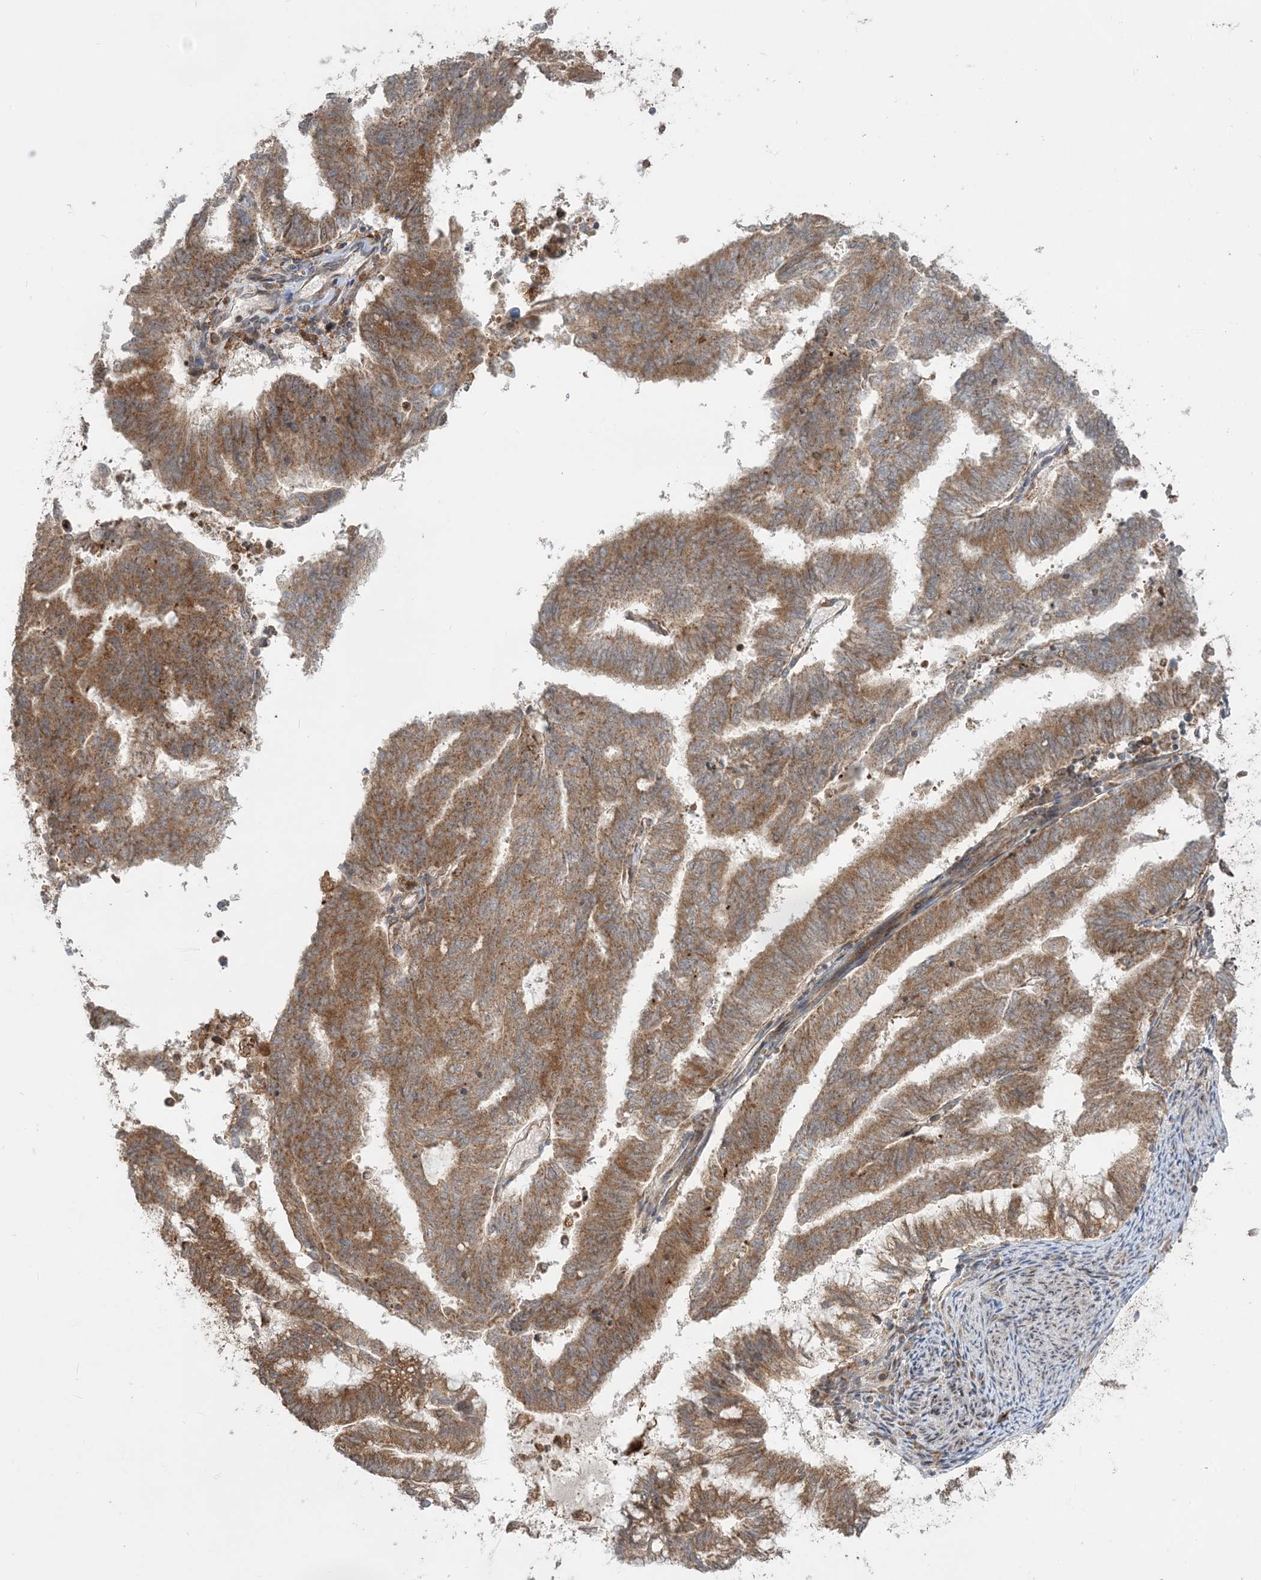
{"staining": {"intensity": "strong", "quantity": ">75%", "location": "cytoplasmic/membranous"}, "tissue": "endometrial cancer", "cell_type": "Tumor cells", "image_type": "cancer", "snomed": [{"axis": "morphology", "description": "Adenocarcinoma, NOS"}, {"axis": "topography", "description": "Endometrium"}], "caption": "A high amount of strong cytoplasmic/membranous staining is present in approximately >75% of tumor cells in endometrial adenocarcinoma tissue. (brown staining indicates protein expression, while blue staining denotes nuclei).", "gene": "LRPPRC", "patient": {"sex": "female", "age": 79}}